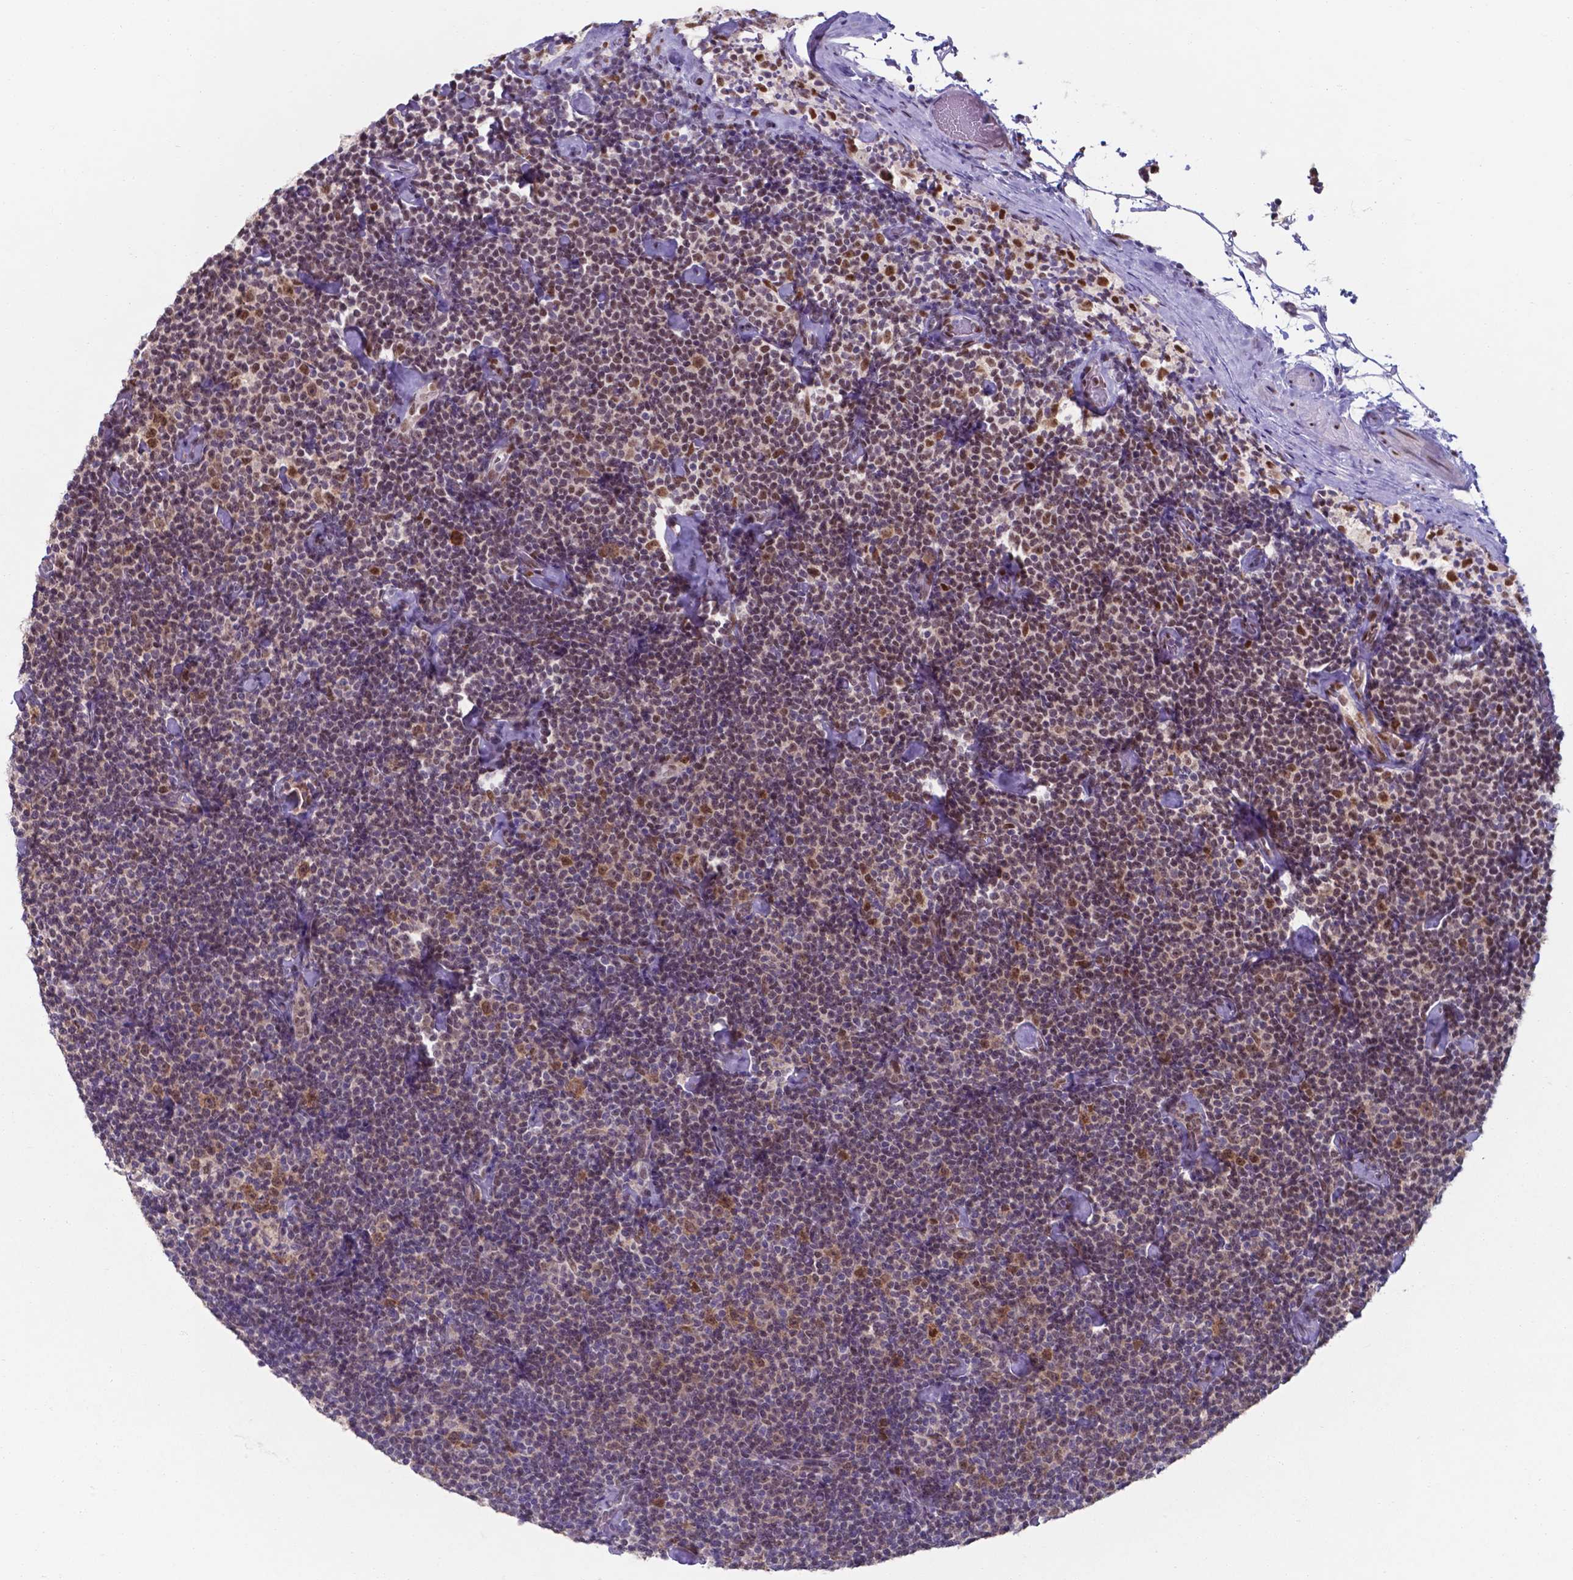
{"staining": {"intensity": "weak", "quantity": "<25%", "location": "nuclear"}, "tissue": "lymphoma", "cell_type": "Tumor cells", "image_type": "cancer", "snomed": [{"axis": "morphology", "description": "Malignant lymphoma, non-Hodgkin's type, Low grade"}, {"axis": "topography", "description": "Lymph node"}], "caption": "Immunohistochemical staining of human lymphoma reveals no significant staining in tumor cells.", "gene": "UBE2E2", "patient": {"sex": "male", "age": 81}}